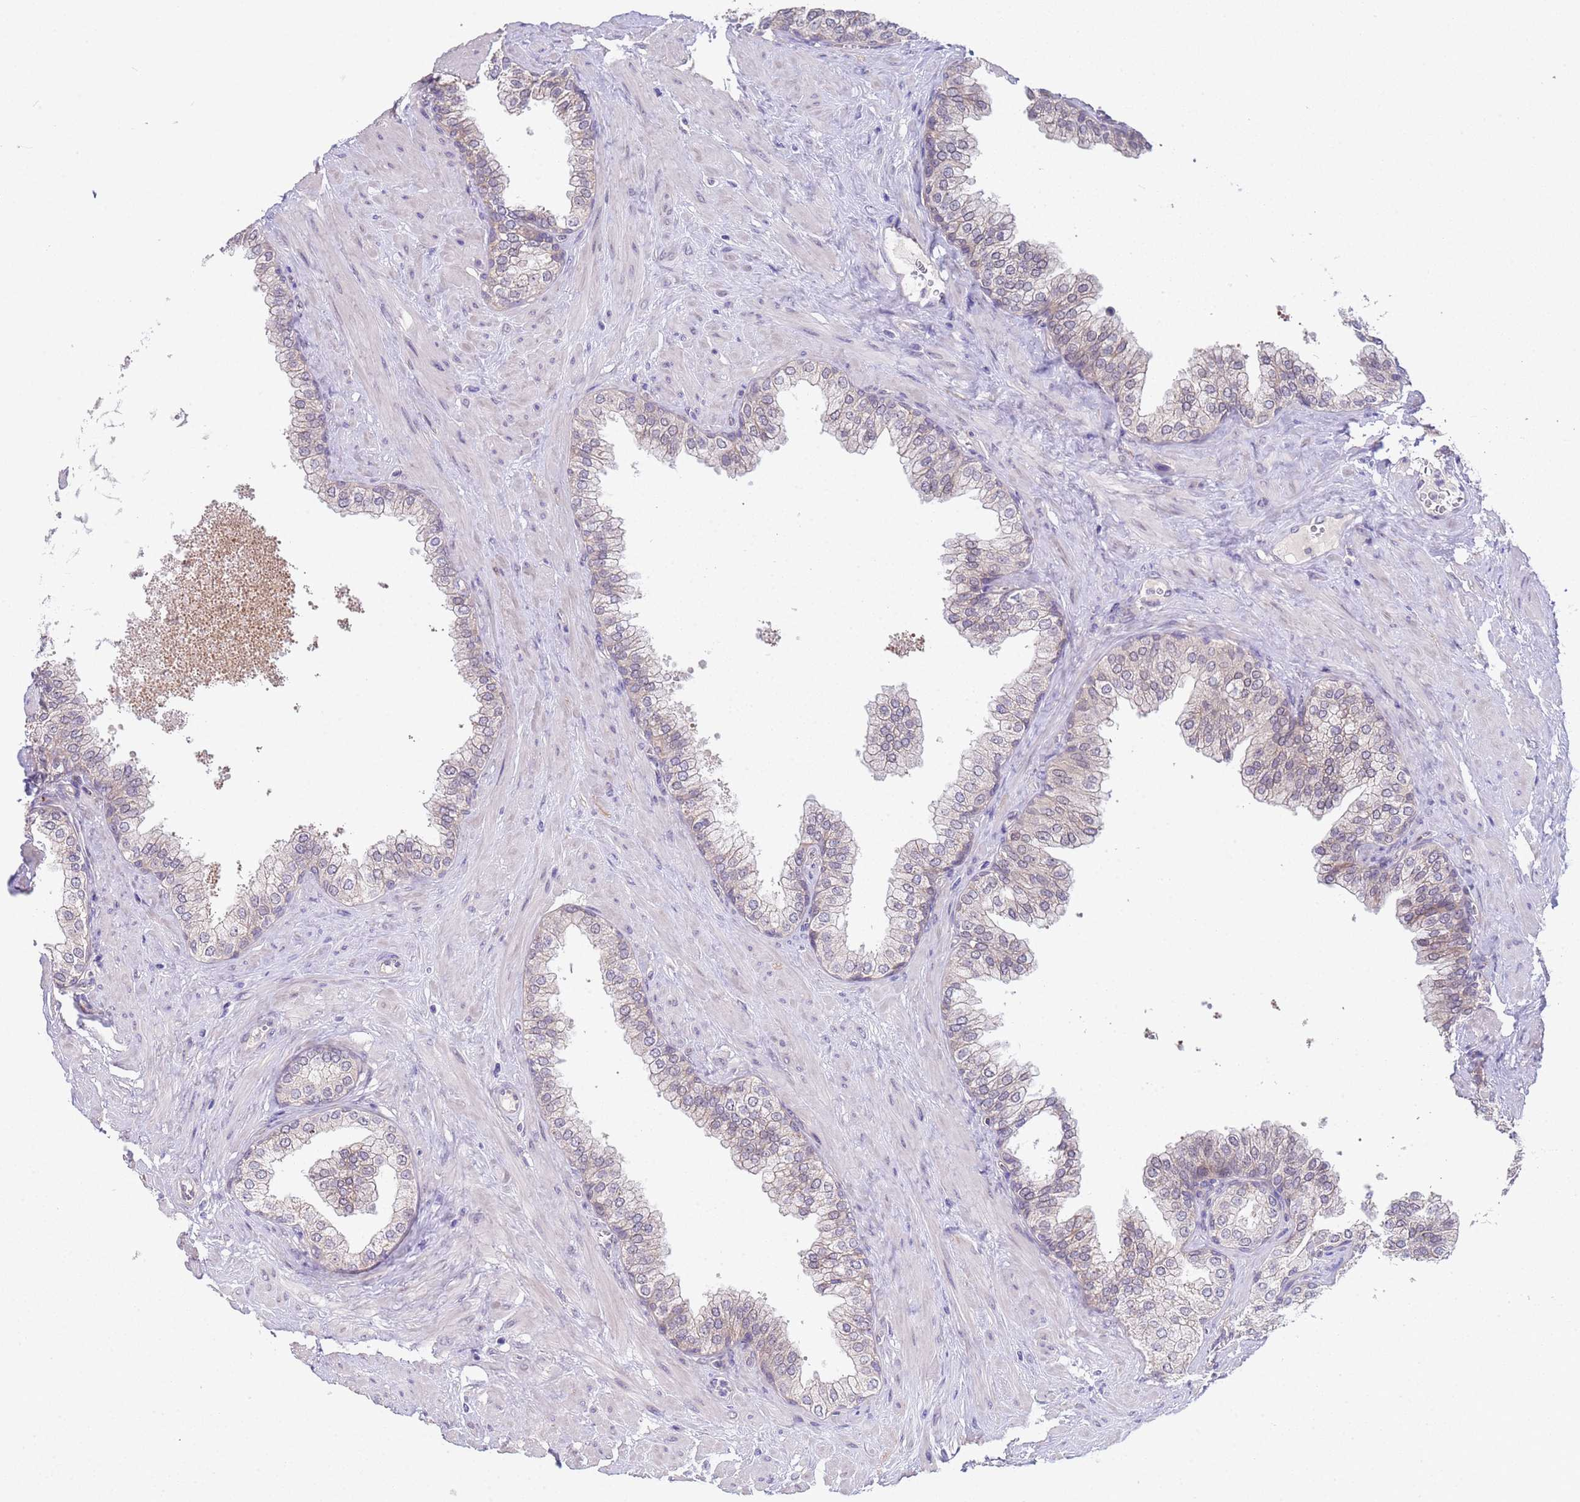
{"staining": {"intensity": "weak", "quantity": "<25%", "location": "cytoplasmic/membranous"}, "tissue": "prostate", "cell_type": "Glandular cells", "image_type": "normal", "snomed": [{"axis": "morphology", "description": "Normal tissue, NOS"}, {"axis": "morphology", "description": "Urothelial carcinoma, Low grade"}, {"axis": "topography", "description": "Urinary bladder"}, {"axis": "topography", "description": "Prostate"}], "caption": "Immunohistochemistry of unremarkable human prostate displays no expression in glandular cells.", "gene": "TRMT10A", "patient": {"sex": "male", "age": 60}}